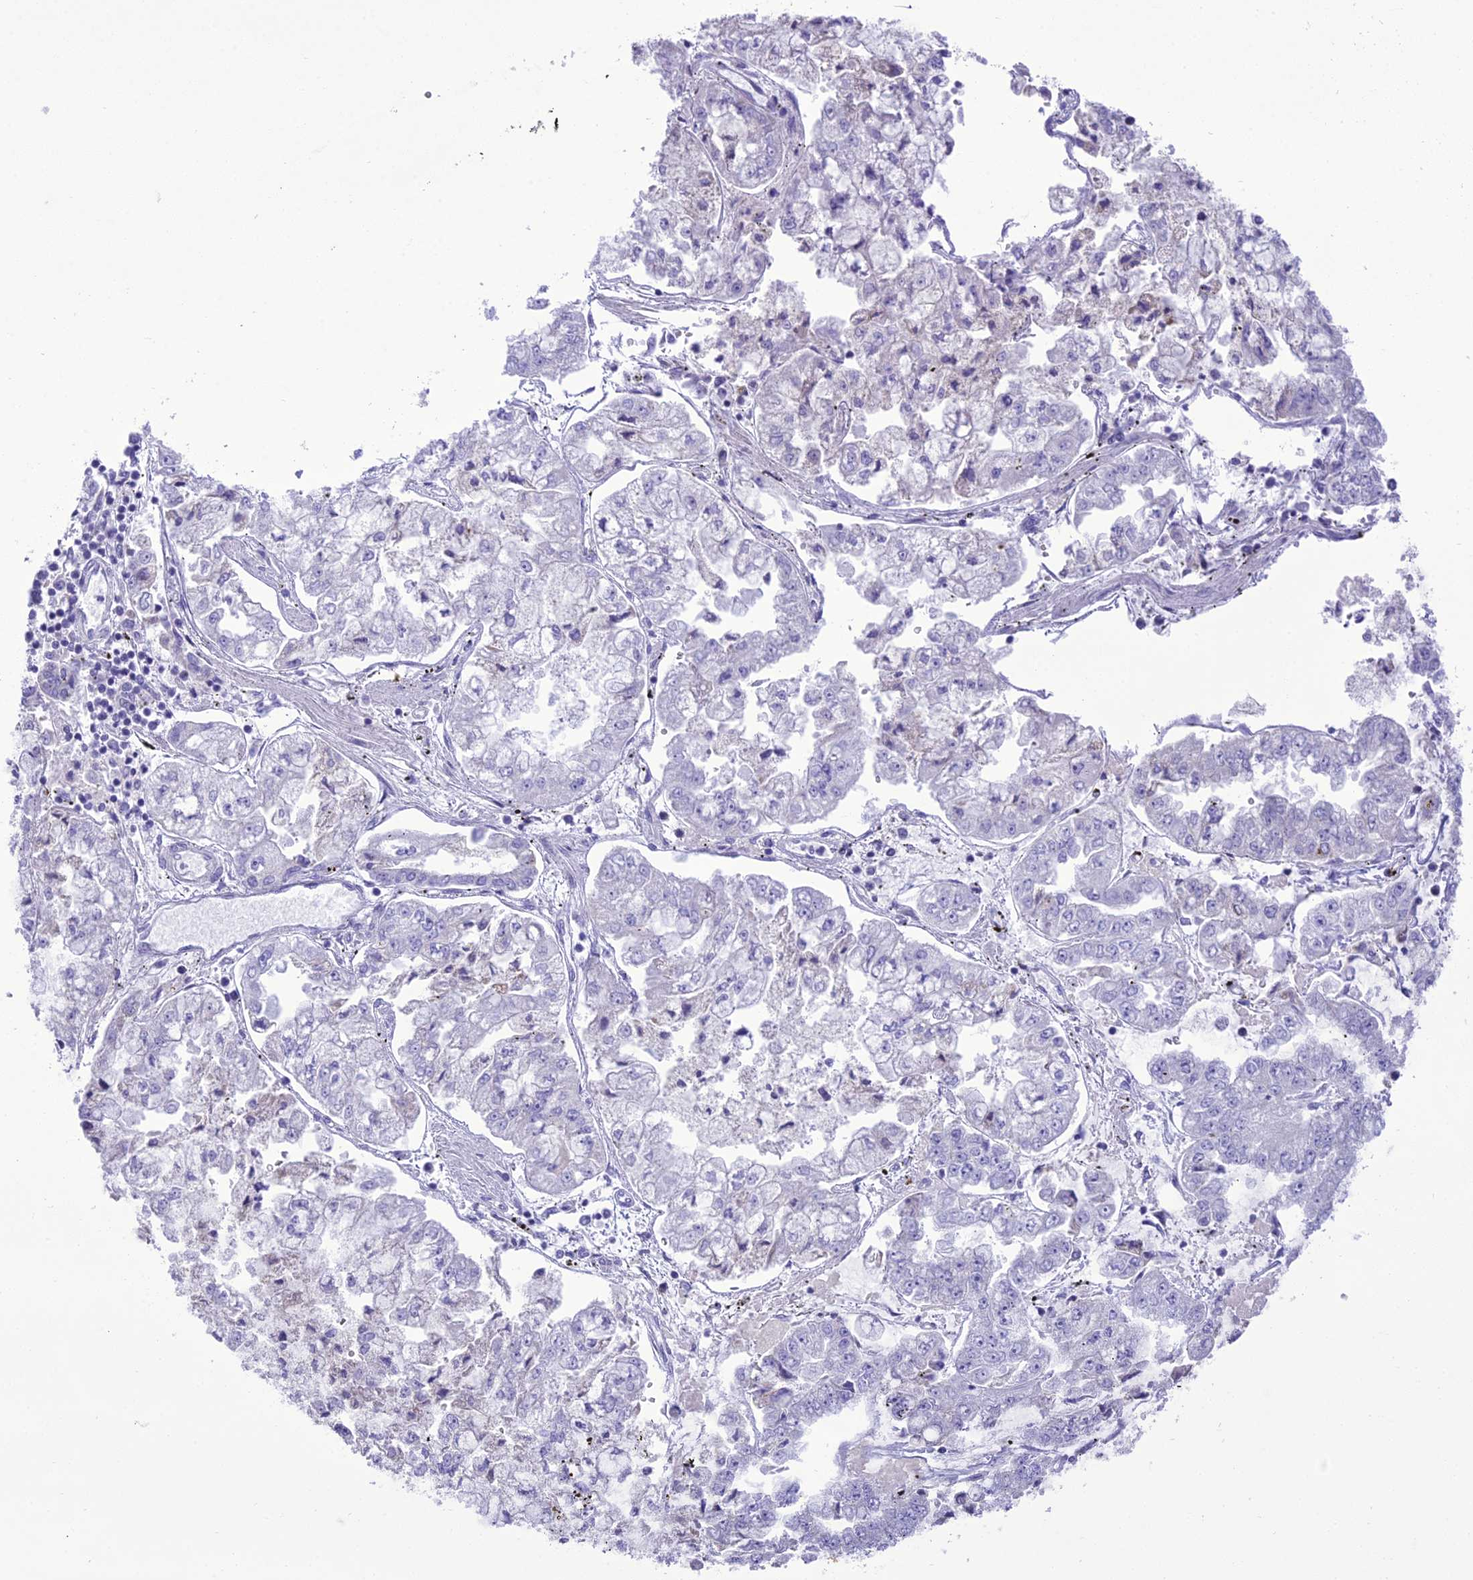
{"staining": {"intensity": "negative", "quantity": "none", "location": "none"}, "tissue": "stomach cancer", "cell_type": "Tumor cells", "image_type": "cancer", "snomed": [{"axis": "morphology", "description": "Adenocarcinoma, NOS"}, {"axis": "topography", "description": "Stomach"}], "caption": "This image is of stomach cancer stained with immunohistochemistry (IHC) to label a protein in brown with the nuclei are counter-stained blue. There is no expression in tumor cells.", "gene": "B9D2", "patient": {"sex": "male", "age": 76}}